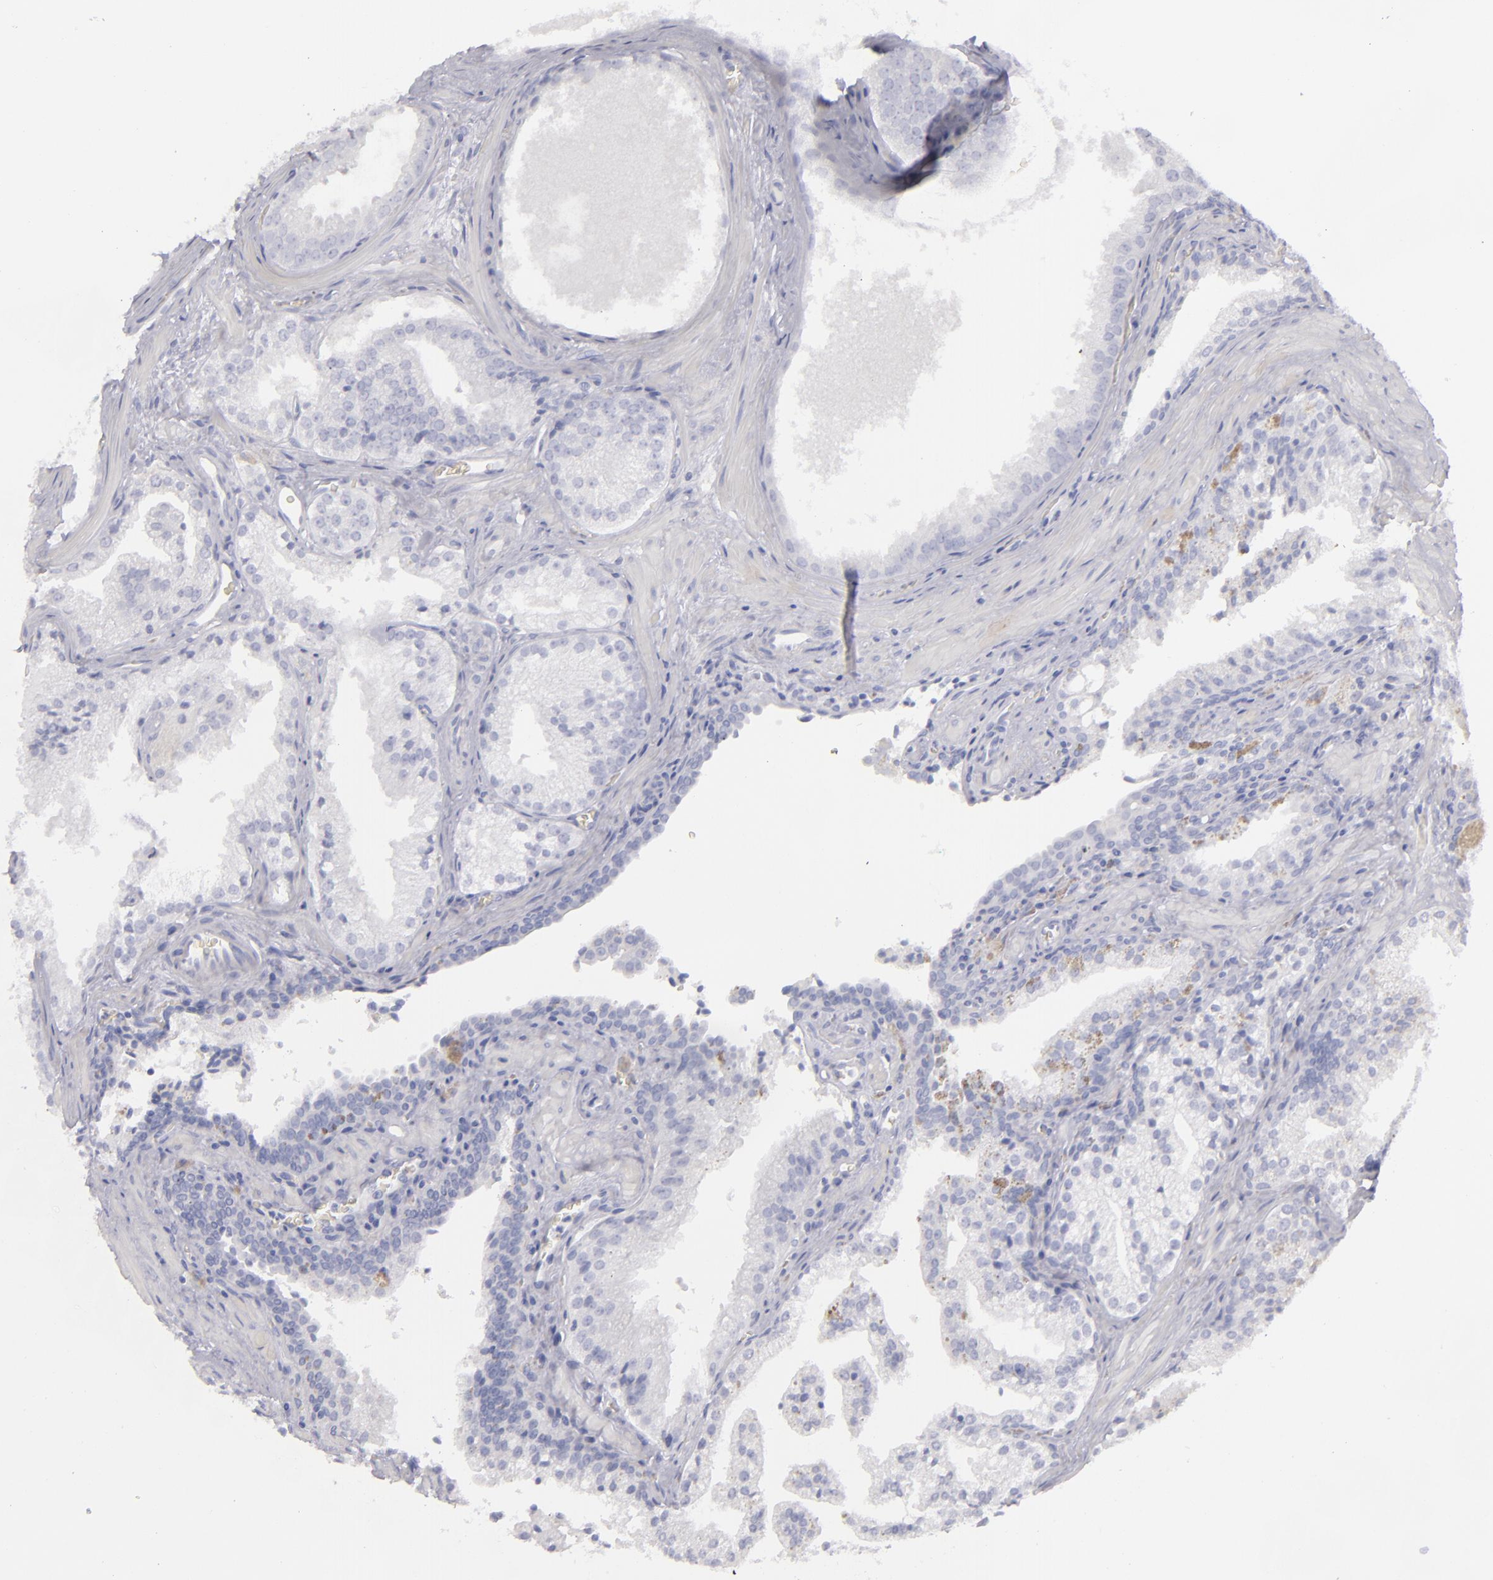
{"staining": {"intensity": "negative", "quantity": "none", "location": "none"}, "tissue": "prostate cancer", "cell_type": "Tumor cells", "image_type": "cancer", "snomed": [{"axis": "morphology", "description": "Adenocarcinoma, Medium grade"}, {"axis": "topography", "description": "Prostate"}], "caption": "A photomicrograph of human adenocarcinoma (medium-grade) (prostate) is negative for staining in tumor cells.", "gene": "CD22", "patient": {"sex": "male", "age": 64}}